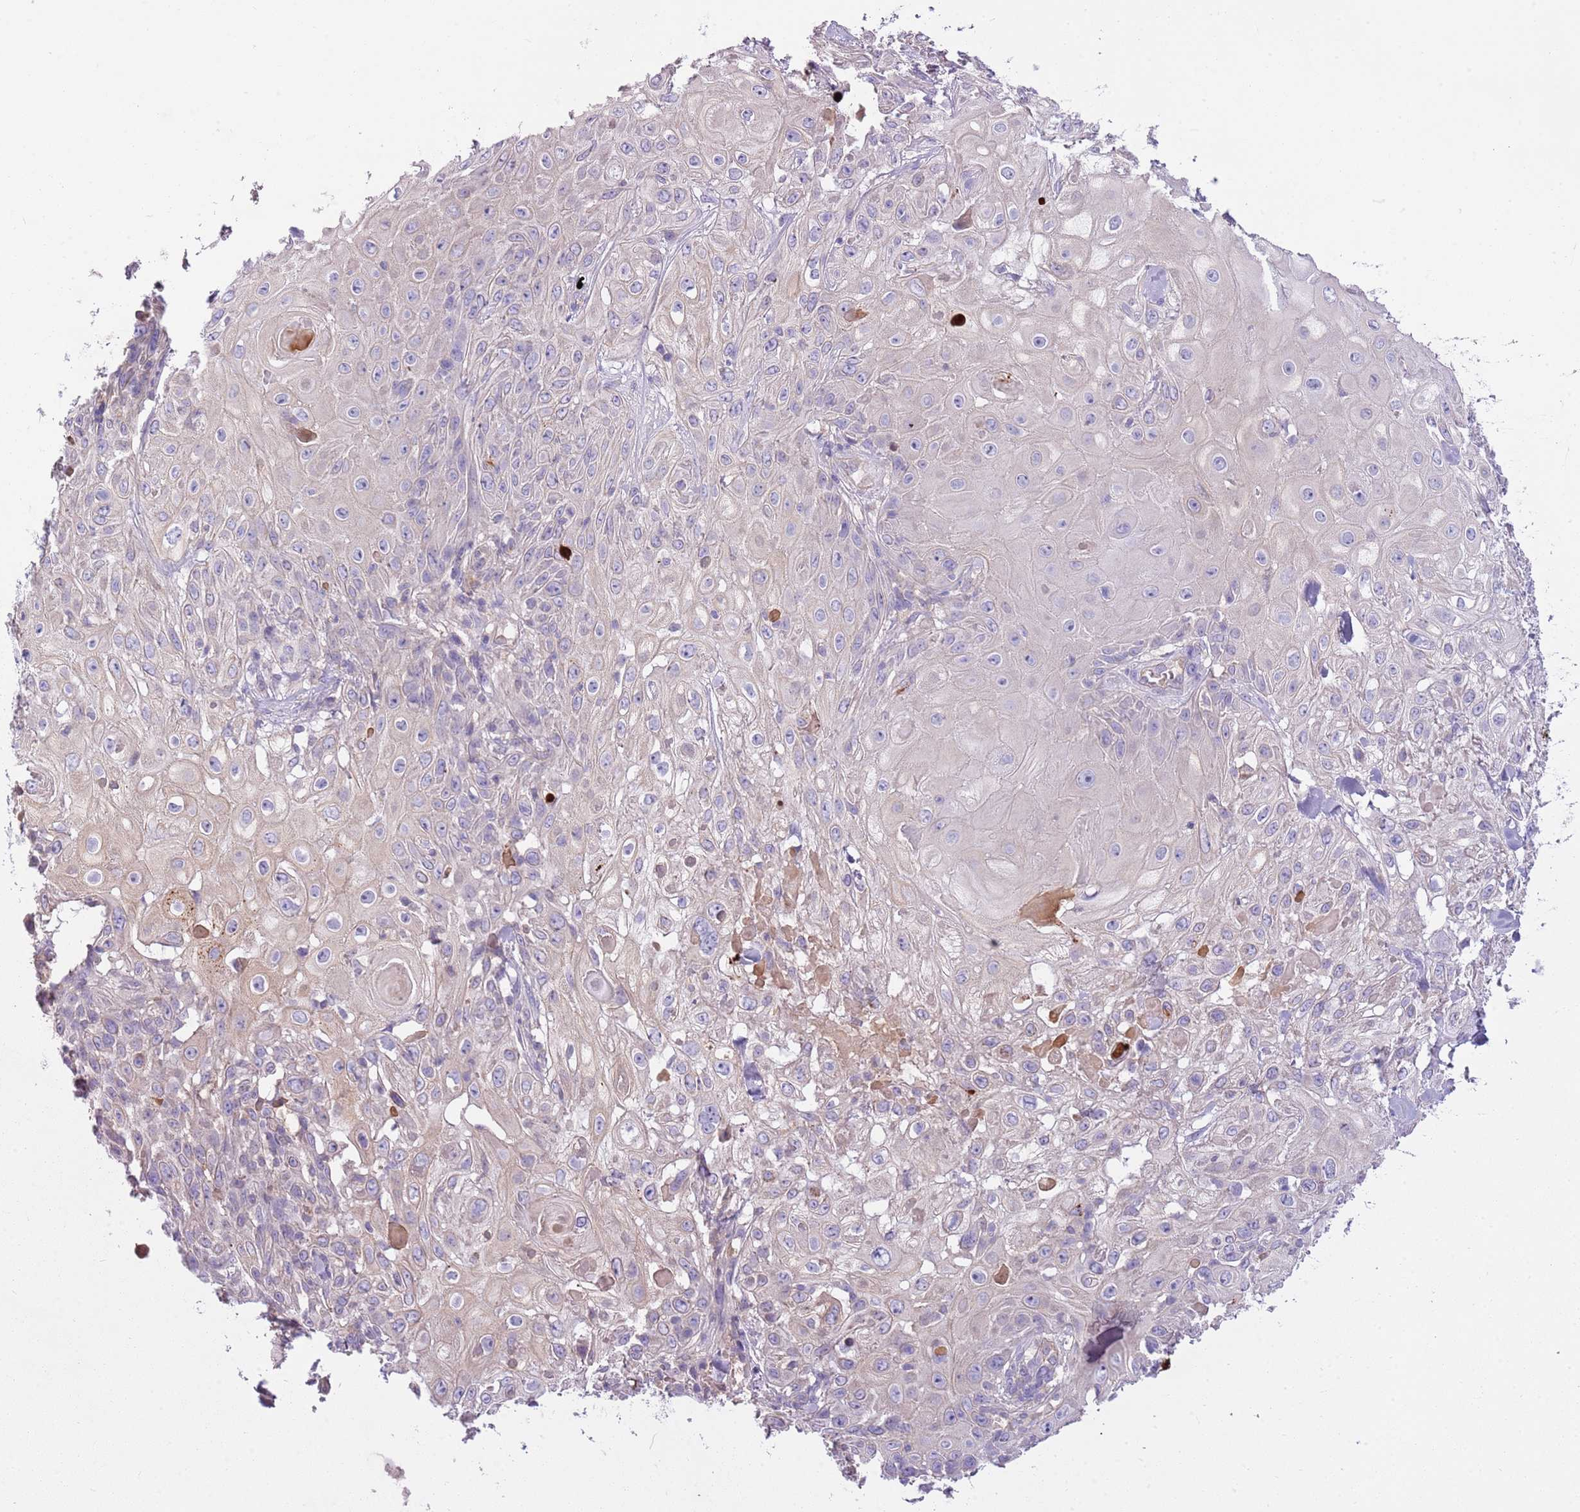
{"staining": {"intensity": "negative", "quantity": "none", "location": "none"}, "tissue": "skin cancer", "cell_type": "Tumor cells", "image_type": "cancer", "snomed": [{"axis": "morphology", "description": "Normal tissue, NOS"}, {"axis": "morphology", "description": "Squamous cell carcinoma, NOS"}, {"axis": "topography", "description": "Skin"}, {"axis": "topography", "description": "Cartilage tissue"}], "caption": "Immunohistochemistry of human skin cancer (squamous cell carcinoma) exhibits no positivity in tumor cells.", "gene": "HES3", "patient": {"sex": "female", "age": 79}}